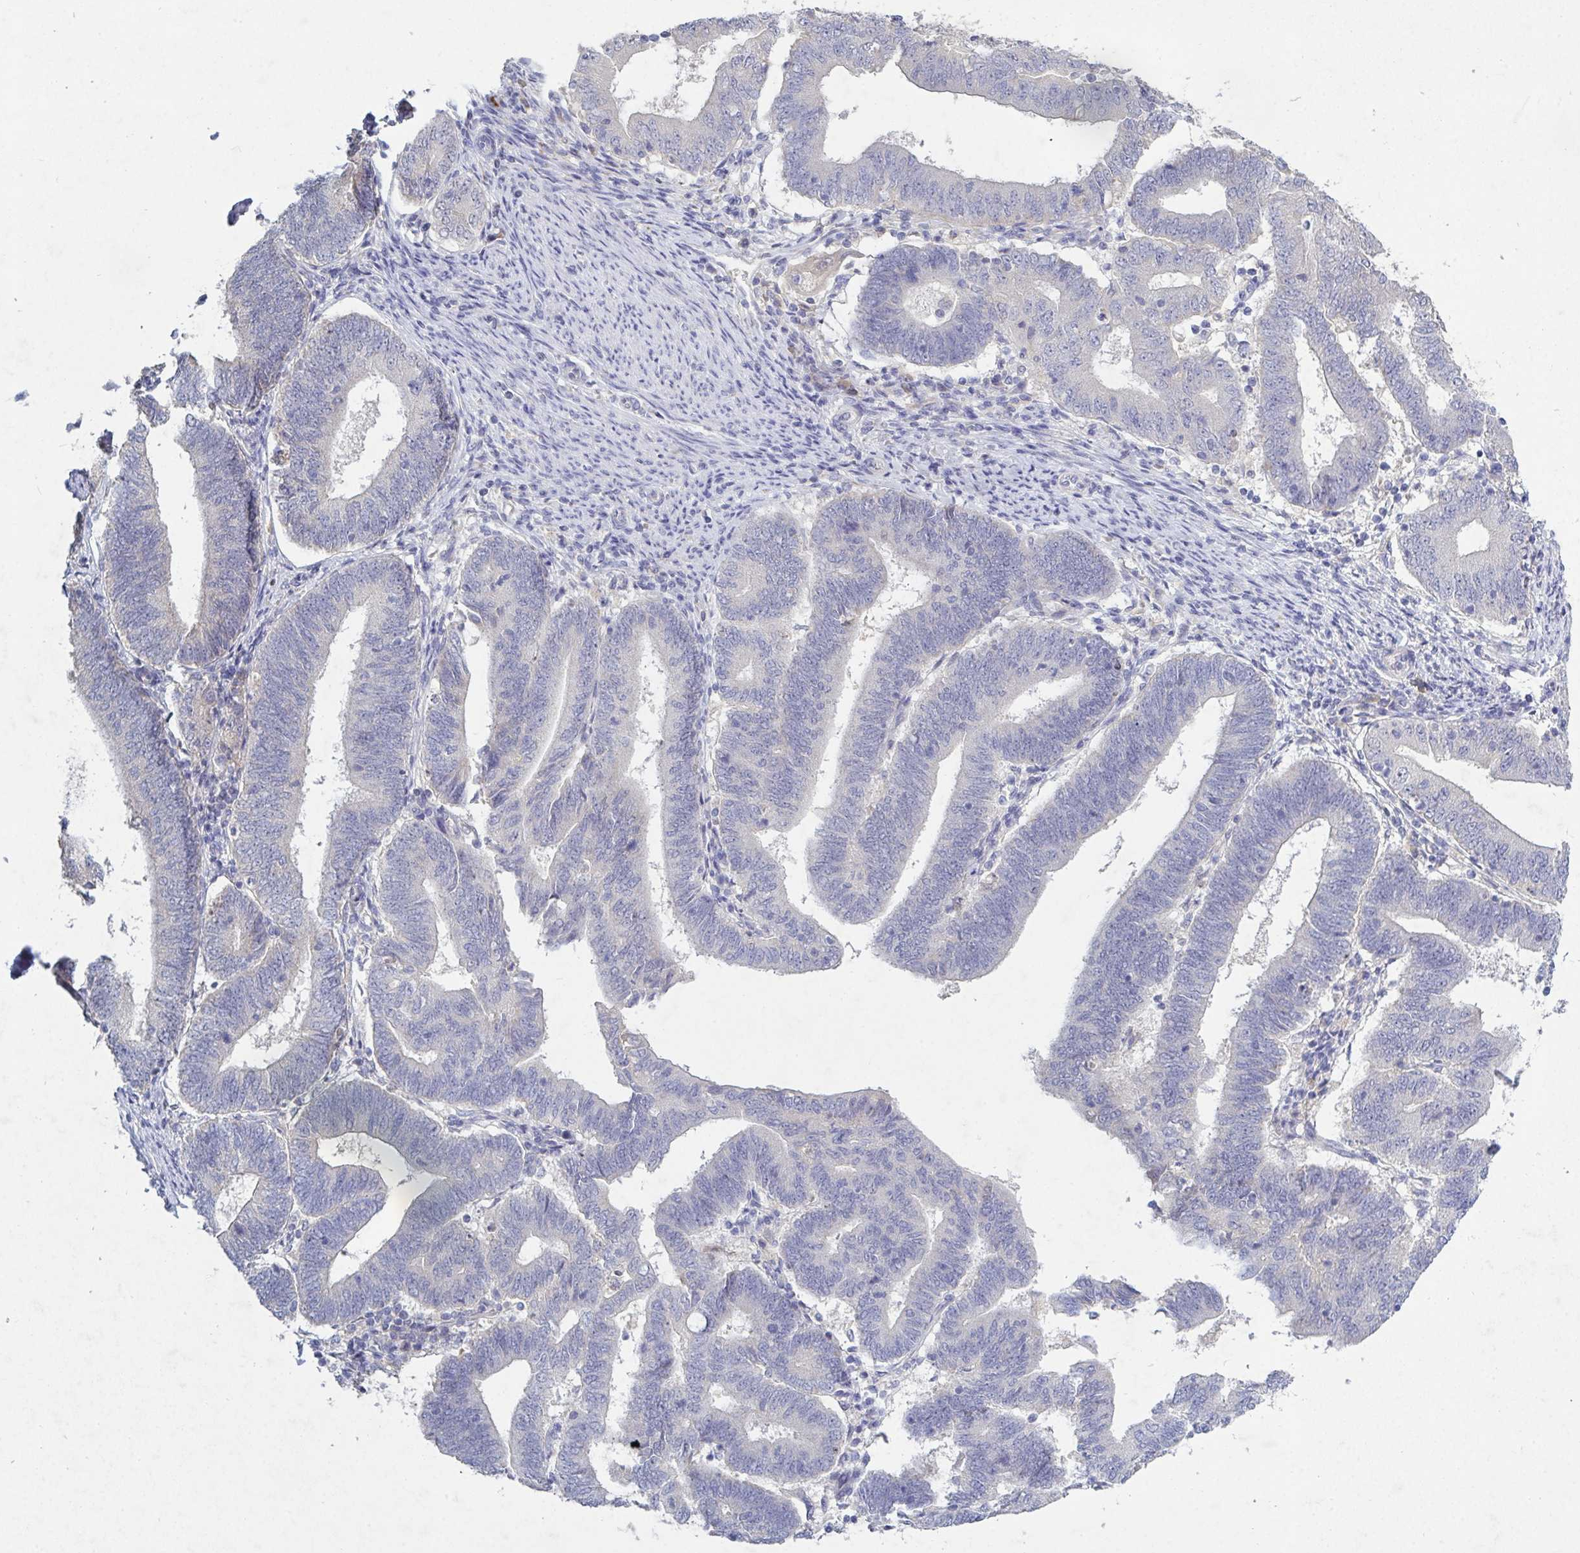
{"staining": {"intensity": "negative", "quantity": "none", "location": "none"}, "tissue": "endometrial cancer", "cell_type": "Tumor cells", "image_type": "cancer", "snomed": [{"axis": "morphology", "description": "Adenocarcinoma, NOS"}, {"axis": "topography", "description": "Endometrium"}], "caption": "An immunohistochemistry histopathology image of endometrial adenocarcinoma is shown. There is no staining in tumor cells of endometrial adenocarcinoma.", "gene": "GALNT13", "patient": {"sex": "female", "age": 70}}